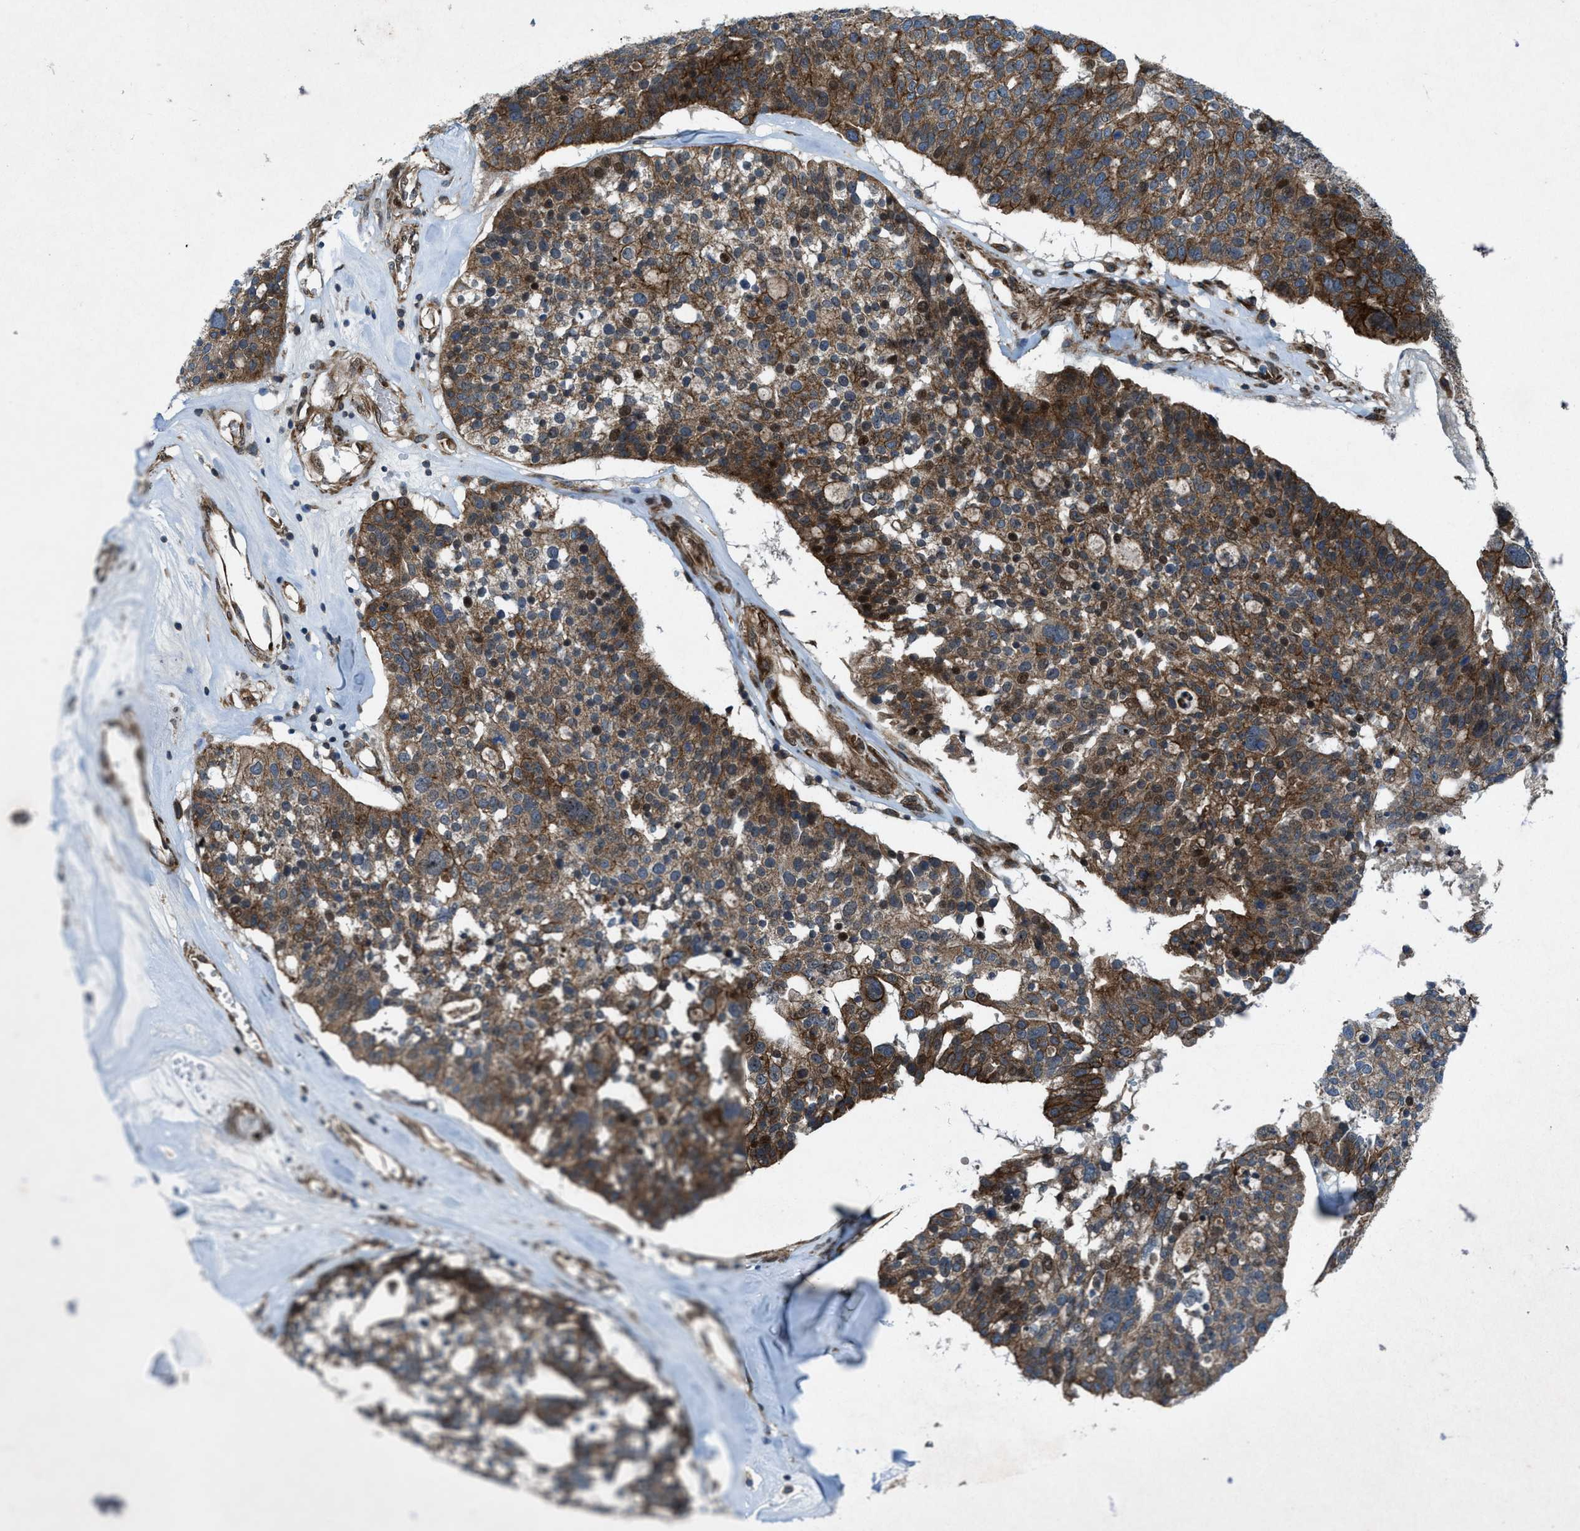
{"staining": {"intensity": "strong", "quantity": ">75%", "location": "cytoplasmic/membranous"}, "tissue": "ovarian cancer", "cell_type": "Tumor cells", "image_type": "cancer", "snomed": [{"axis": "morphology", "description": "Cystadenocarcinoma, serous, NOS"}, {"axis": "topography", "description": "Ovary"}], "caption": "Protein staining demonstrates strong cytoplasmic/membranous positivity in approximately >75% of tumor cells in serous cystadenocarcinoma (ovarian).", "gene": "URGCP", "patient": {"sex": "female", "age": 59}}